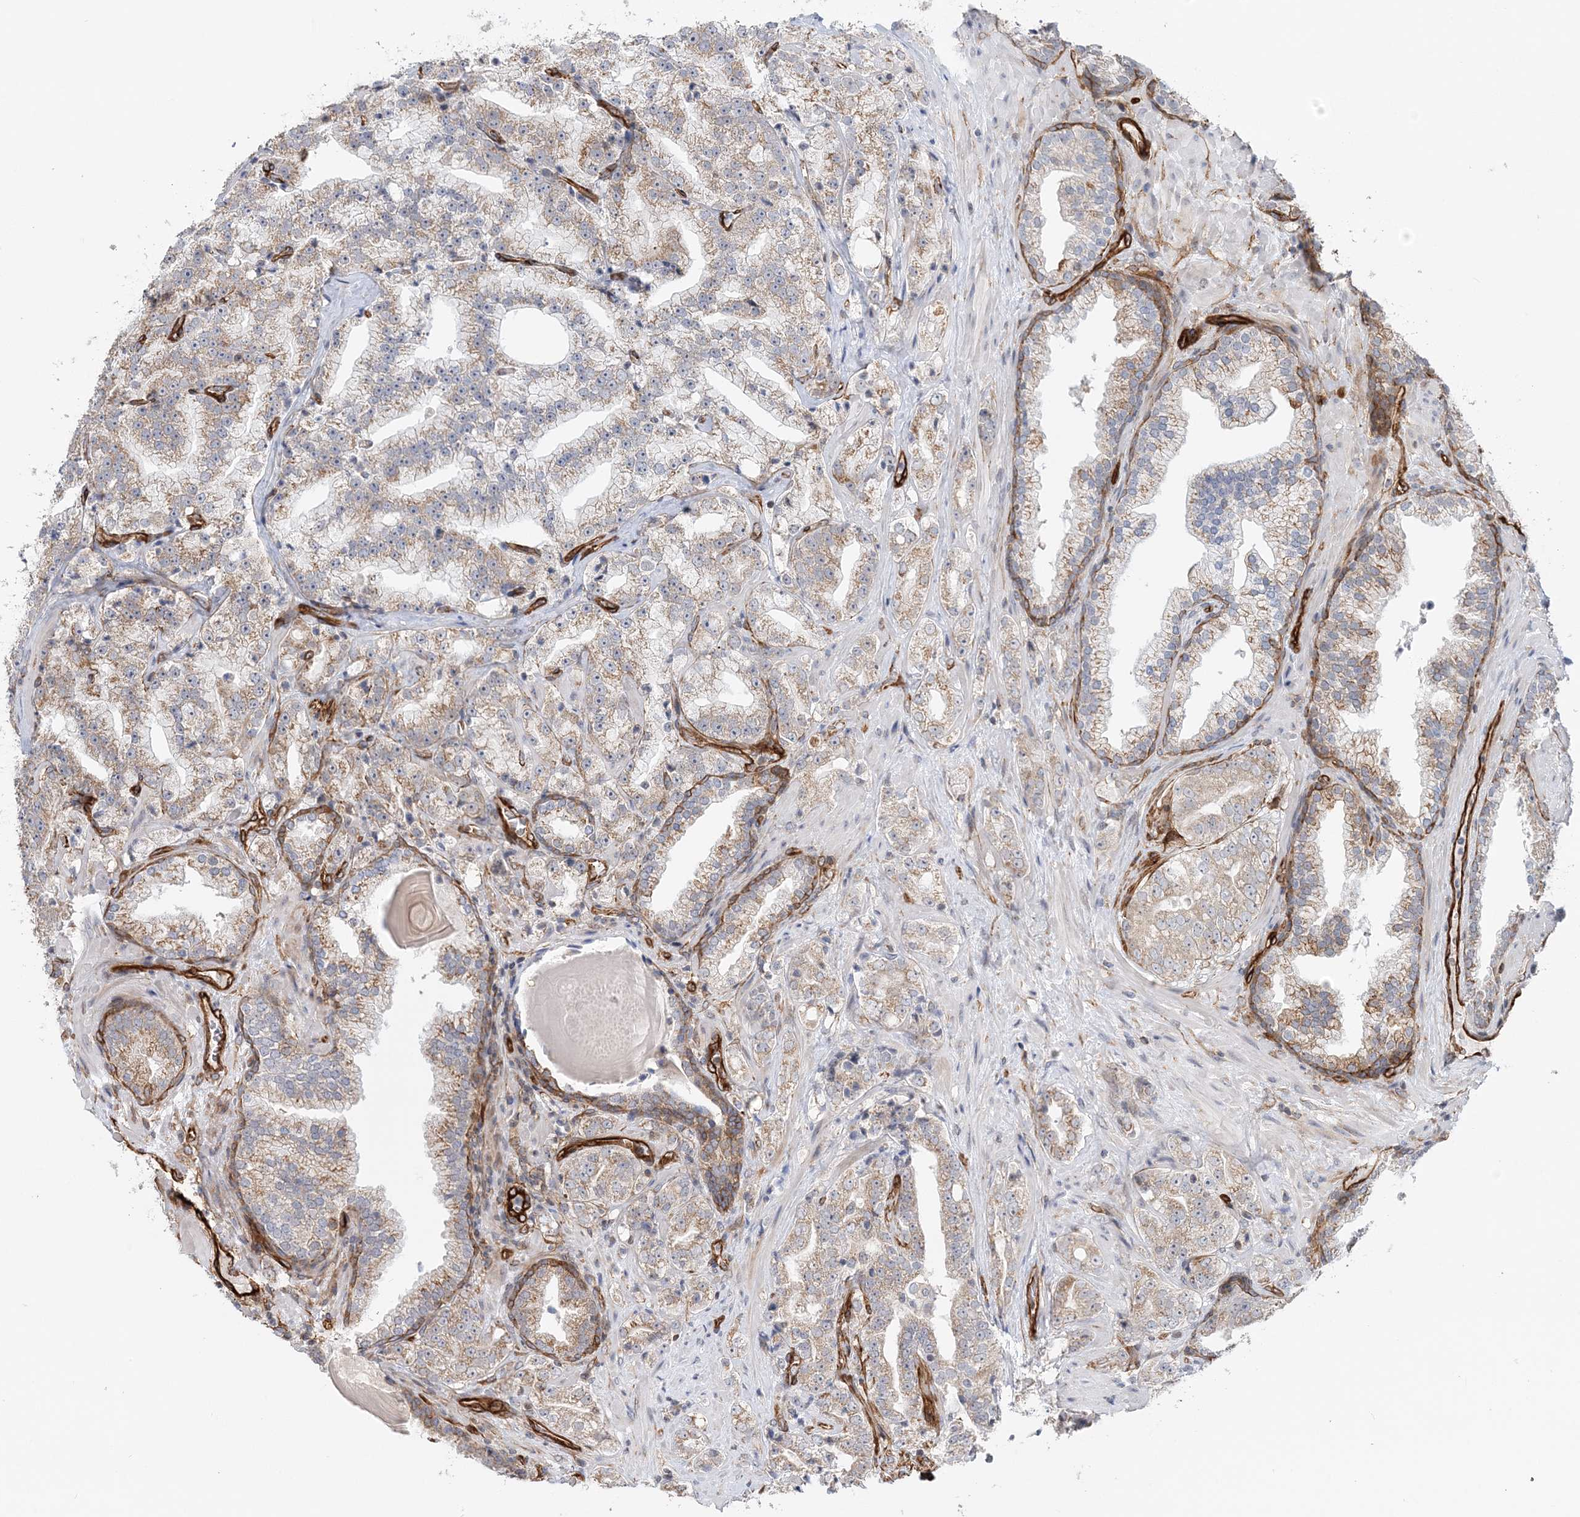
{"staining": {"intensity": "weak", "quantity": "25%-75%", "location": "cytoplasmic/membranous"}, "tissue": "prostate cancer", "cell_type": "Tumor cells", "image_type": "cancer", "snomed": [{"axis": "morphology", "description": "Adenocarcinoma, High grade"}, {"axis": "topography", "description": "Prostate"}], "caption": "A brown stain shows weak cytoplasmic/membranous positivity of a protein in prostate cancer tumor cells.", "gene": "AFAP1L2", "patient": {"sex": "male", "age": 64}}